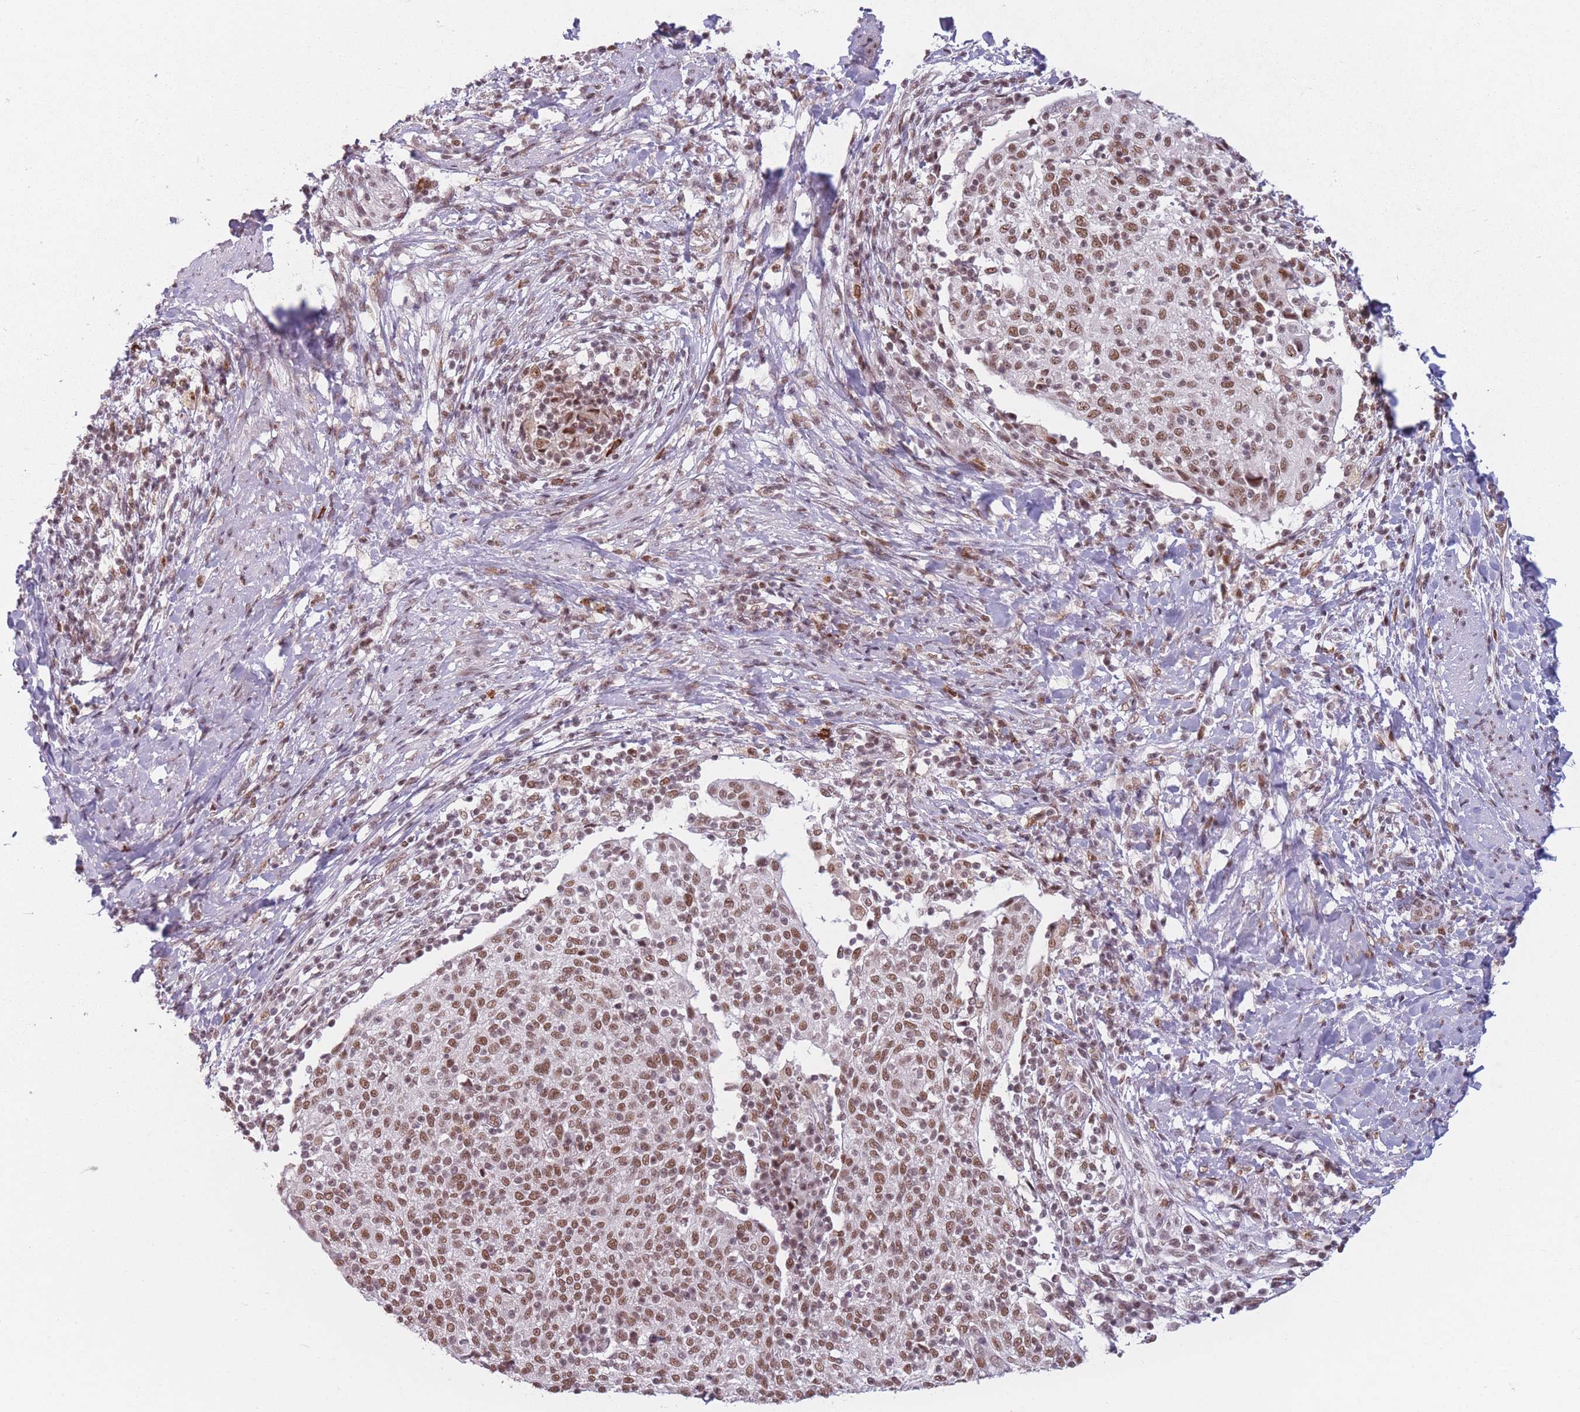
{"staining": {"intensity": "moderate", "quantity": ">75%", "location": "nuclear"}, "tissue": "cervical cancer", "cell_type": "Tumor cells", "image_type": "cancer", "snomed": [{"axis": "morphology", "description": "Squamous cell carcinoma, NOS"}, {"axis": "topography", "description": "Cervix"}], "caption": "DAB (3,3'-diaminobenzidine) immunohistochemical staining of cervical cancer displays moderate nuclear protein staining in about >75% of tumor cells.", "gene": "SUPT6H", "patient": {"sex": "female", "age": 52}}